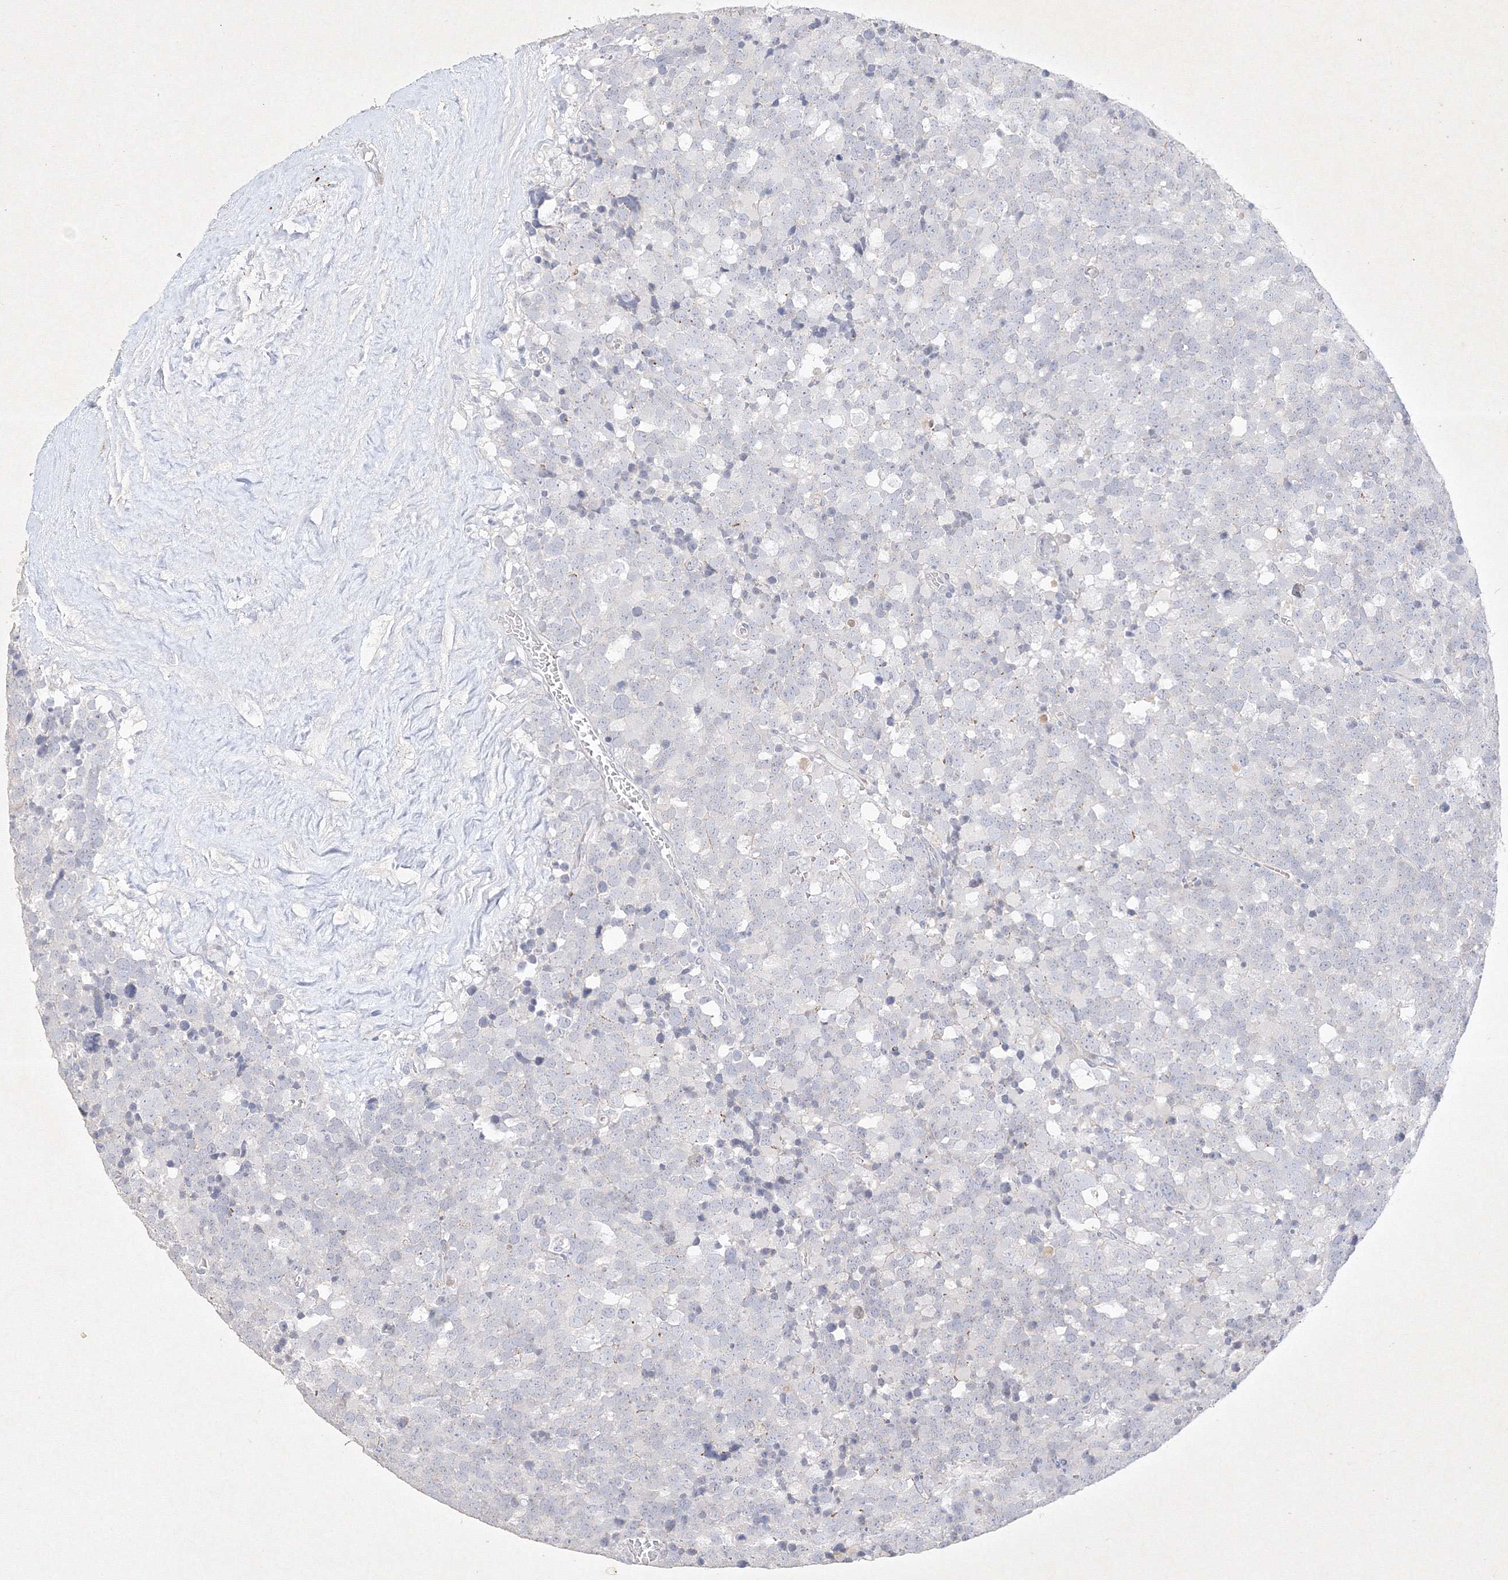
{"staining": {"intensity": "negative", "quantity": "none", "location": "none"}, "tissue": "testis cancer", "cell_type": "Tumor cells", "image_type": "cancer", "snomed": [{"axis": "morphology", "description": "Seminoma, NOS"}, {"axis": "topography", "description": "Testis"}], "caption": "Tumor cells are negative for brown protein staining in testis cancer (seminoma). (DAB (3,3'-diaminobenzidine) IHC visualized using brightfield microscopy, high magnification).", "gene": "CXXC4", "patient": {"sex": "male", "age": 71}}